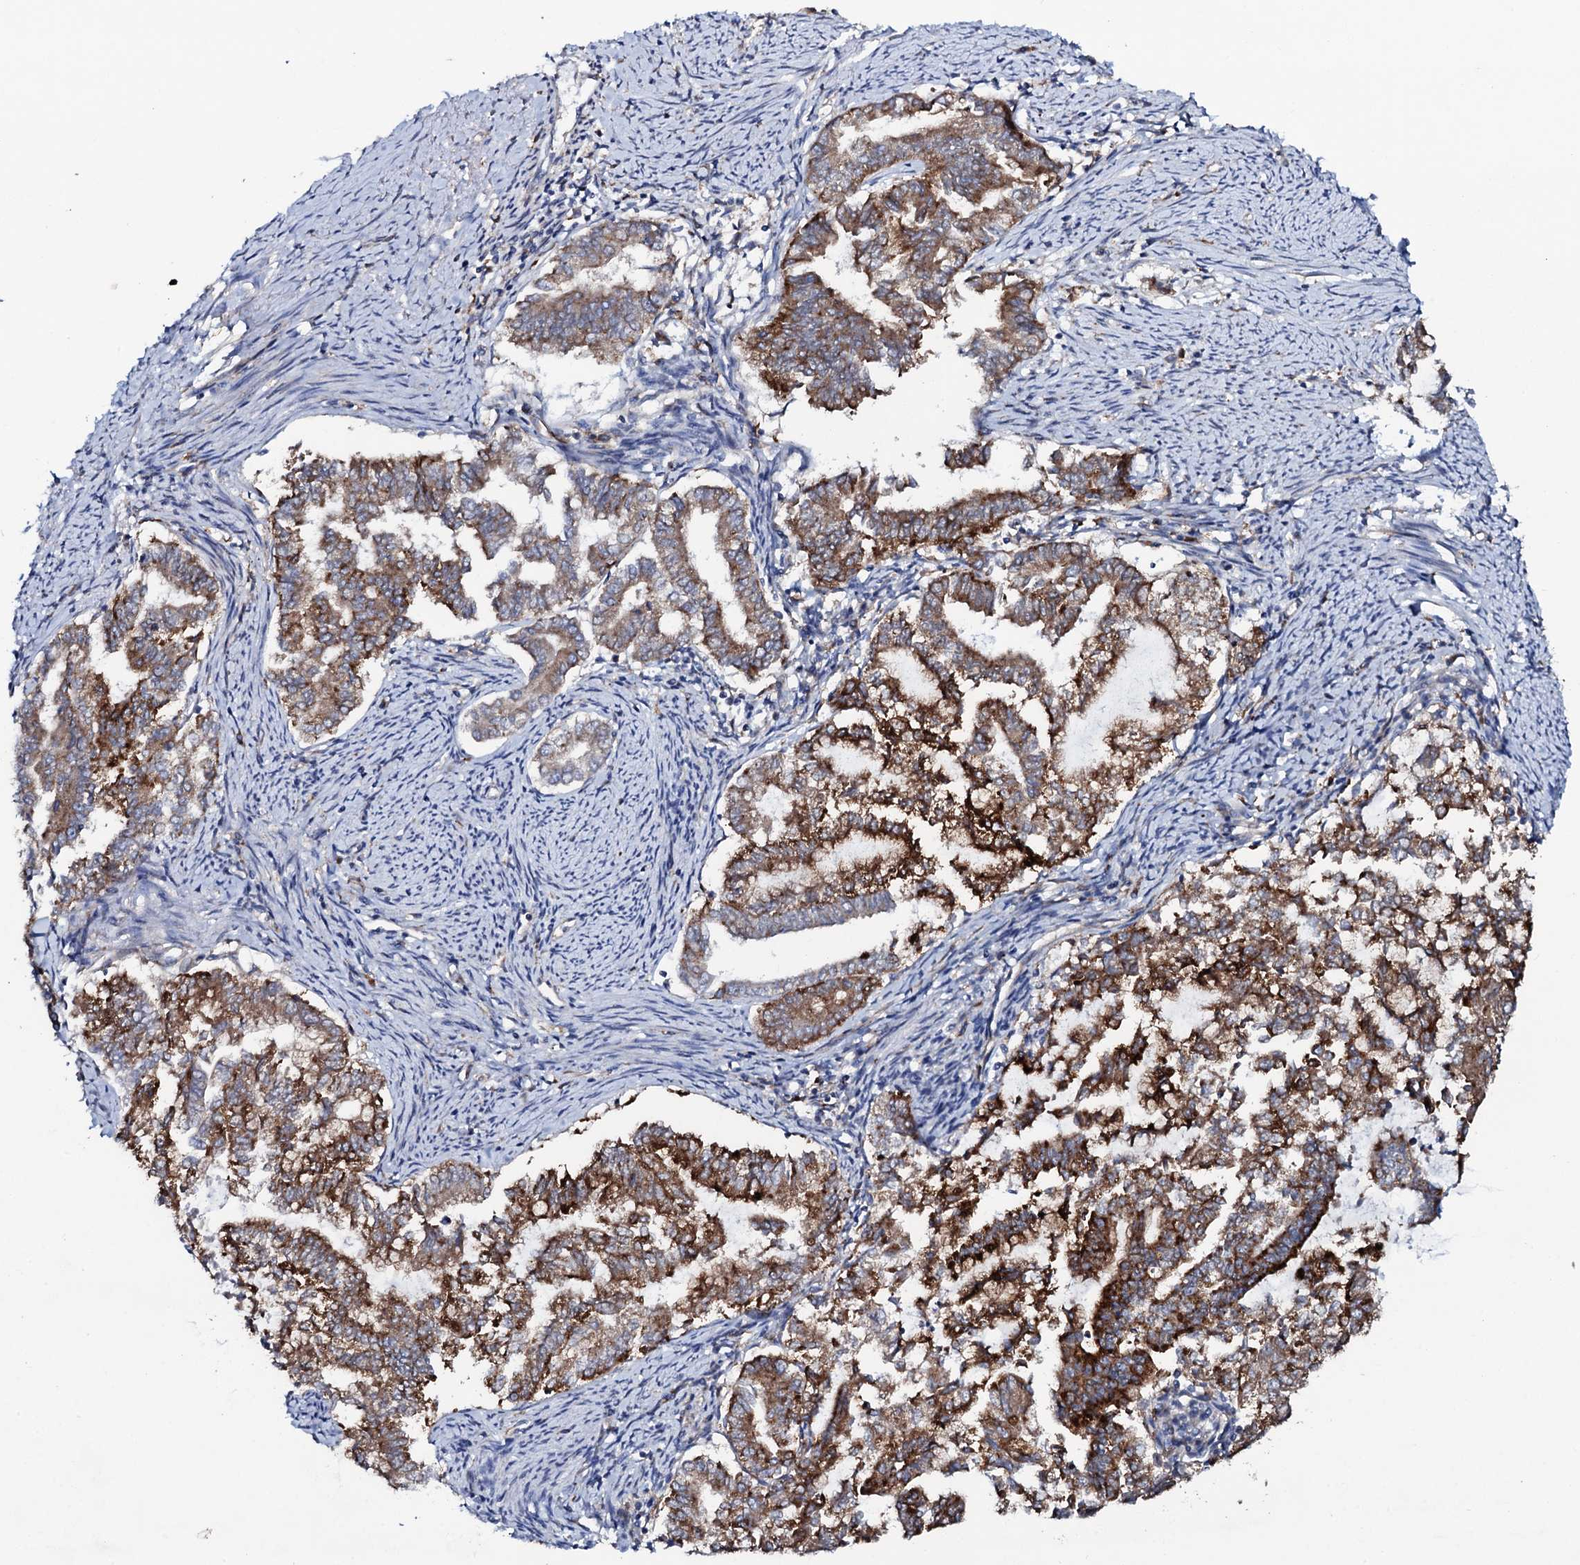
{"staining": {"intensity": "moderate", "quantity": ">75%", "location": "cytoplasmic/membranous"}, "tissue": "endometrial cancer", "cell_type": "Tumor cells", "image_type": "cancer", "snomed": [{"axis": "morphology", "description": "Adenocarcinoma, NOS"}, {"axis": "topography", "description": "Endometrium"}], "caption": "Human endometrial cancer (adenocarcinoma) stained with a brown dye exhibits moderate cytoplasmic/membranous positive staining in about >75% of tumor cells.", "gene": "P2RX4", "patient": {"sex": "female", "age": 79}}